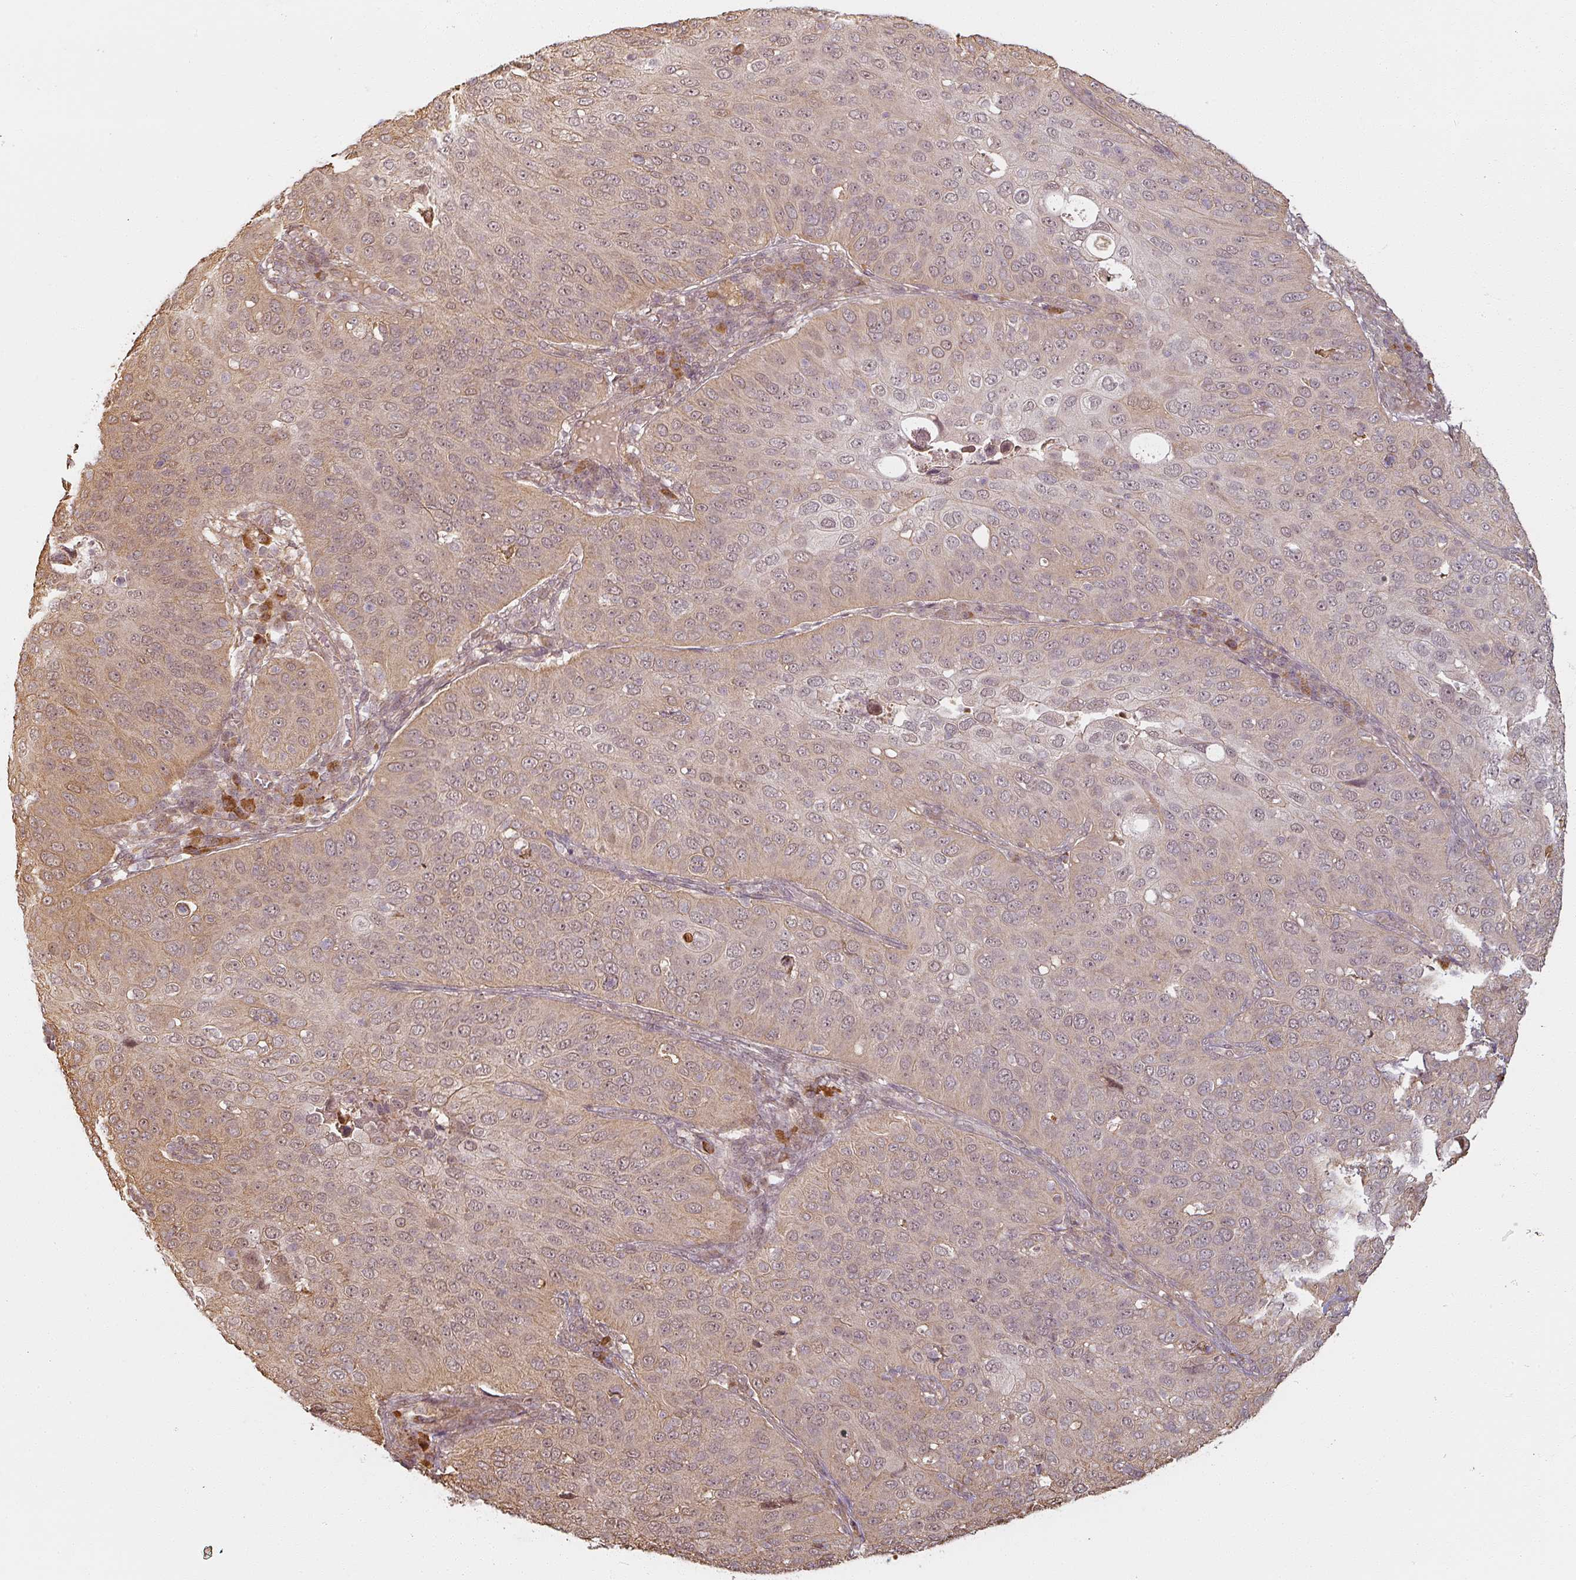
{"staining": {"intensity": "moderate", "quantity": ">75%", "location": "cytoplasmic/membranous,nuclear"}, "tissue": "cervical cancer", "cell_type": "Tumor cells", "image_type": "cancer", "snomed": [{"axis": "morphology", "description": "Squamous cell carcinoma, NOS"}, {"axis": "topography", "description": "Cervix"}], "caption": "Tumor cells reveal medium levels of moderate cytoplasmic/membranous and nuclear staining in about >75% of cells in human cervical cancer (squamous cell carcinoma). Nuclei are stained in blue.", "gene": "MED19", "patient": {"sex": "female", "age": 36}}